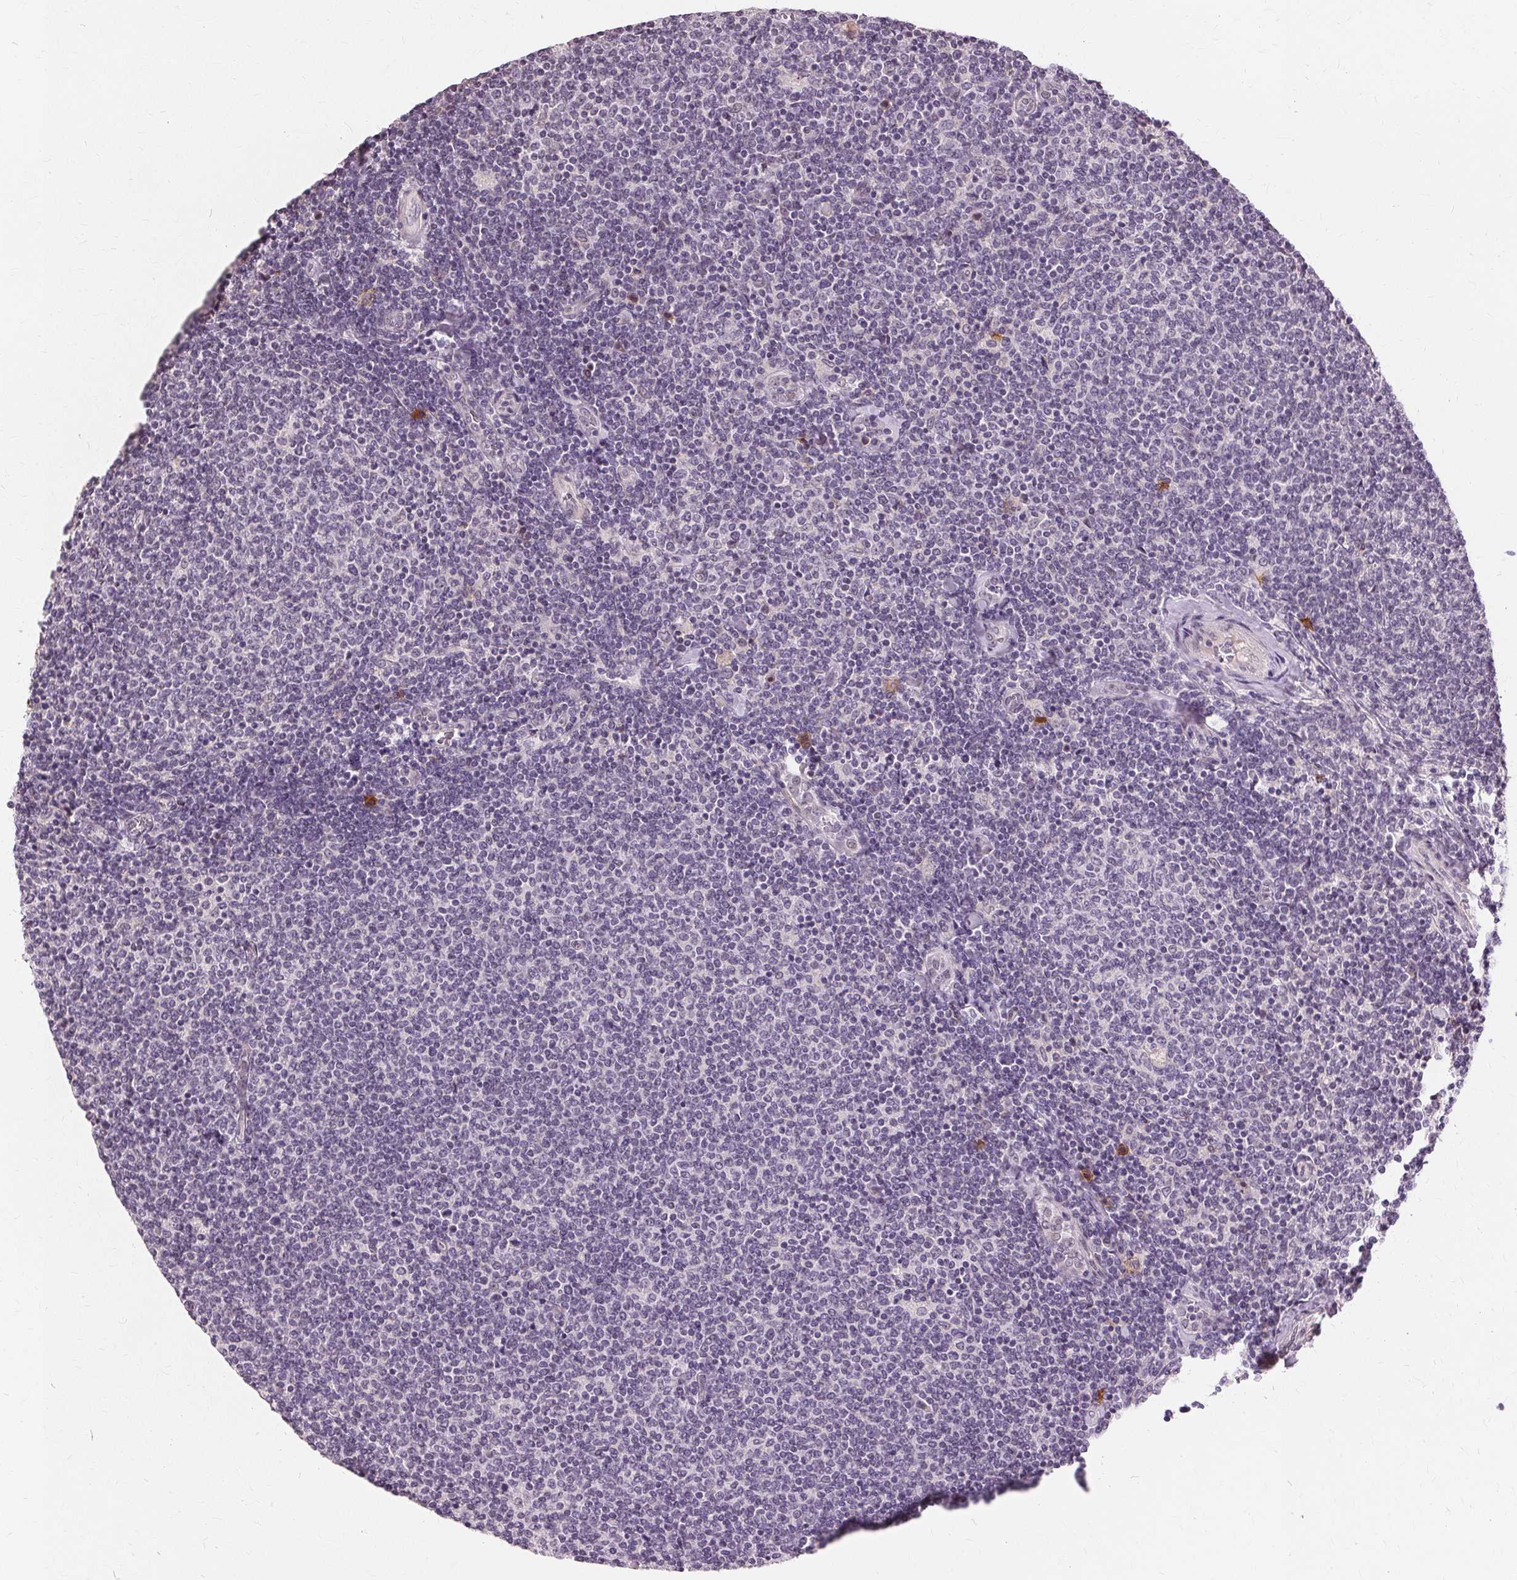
{"staining": {"intensity": "negative", "quantity": "none", "location": "none"}, "tissue": "lymphoma", "cell_type": "Tumor cells", "image_type": "cancer", "snomed": [{"axis": "morphology", "description": "Malignant lymphoma, non-Hodgkin's type, Low grade"}, {"axis": "topography", "description": "Lymph node"}], "caption": "Immunohistochemistry image of human lymphoma stained for a protein (brown), which shows no staining in tumor cells. The staining is performed using DAB (3,3'-diaminobenzidine) brown chromogen with nuclei counter-stained in using hematoxylin.", "gene": "SIGLEC6", "patient": {"sex": "male", "age": 52}}